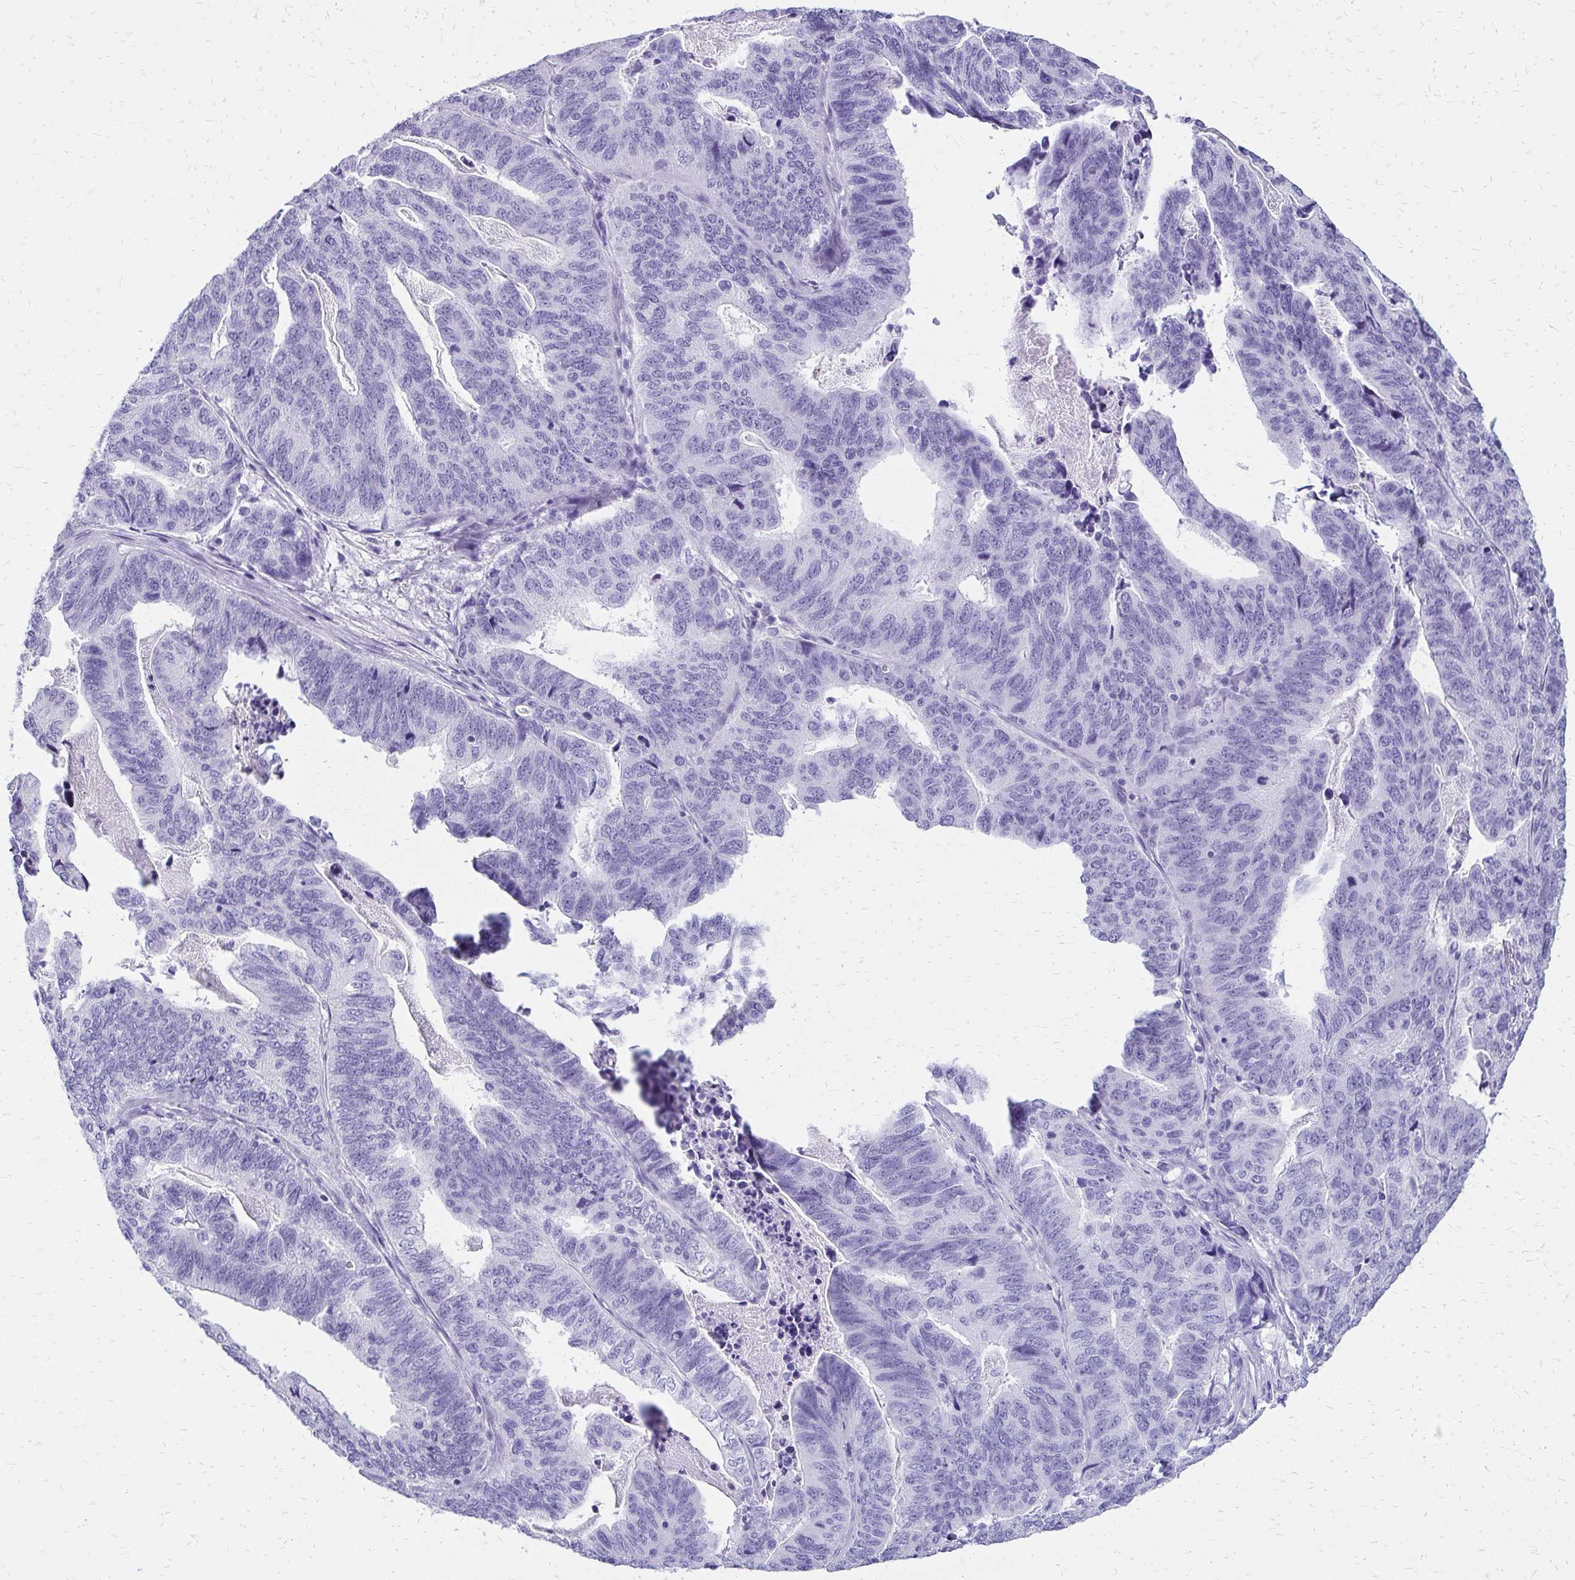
{"staining": {"intensity": "negative", "quantity": "none", "location": "none"}, "tissue": "stomach cancer", "cell_type": "Tumor cells", "image_type": "cancer", "snomed": [{"axis": "morphology", "description": "Adenocarcinoma, NOS"}, {"axis": "topography", "description": "Stomach, upper"}], "caption": "Immunohistochemistry of stomach adenocarcinoma demonstrates no positivity in tumor cells.", "gene": "SLC32A1", "patient": {"sex": "female", "age": 67}}